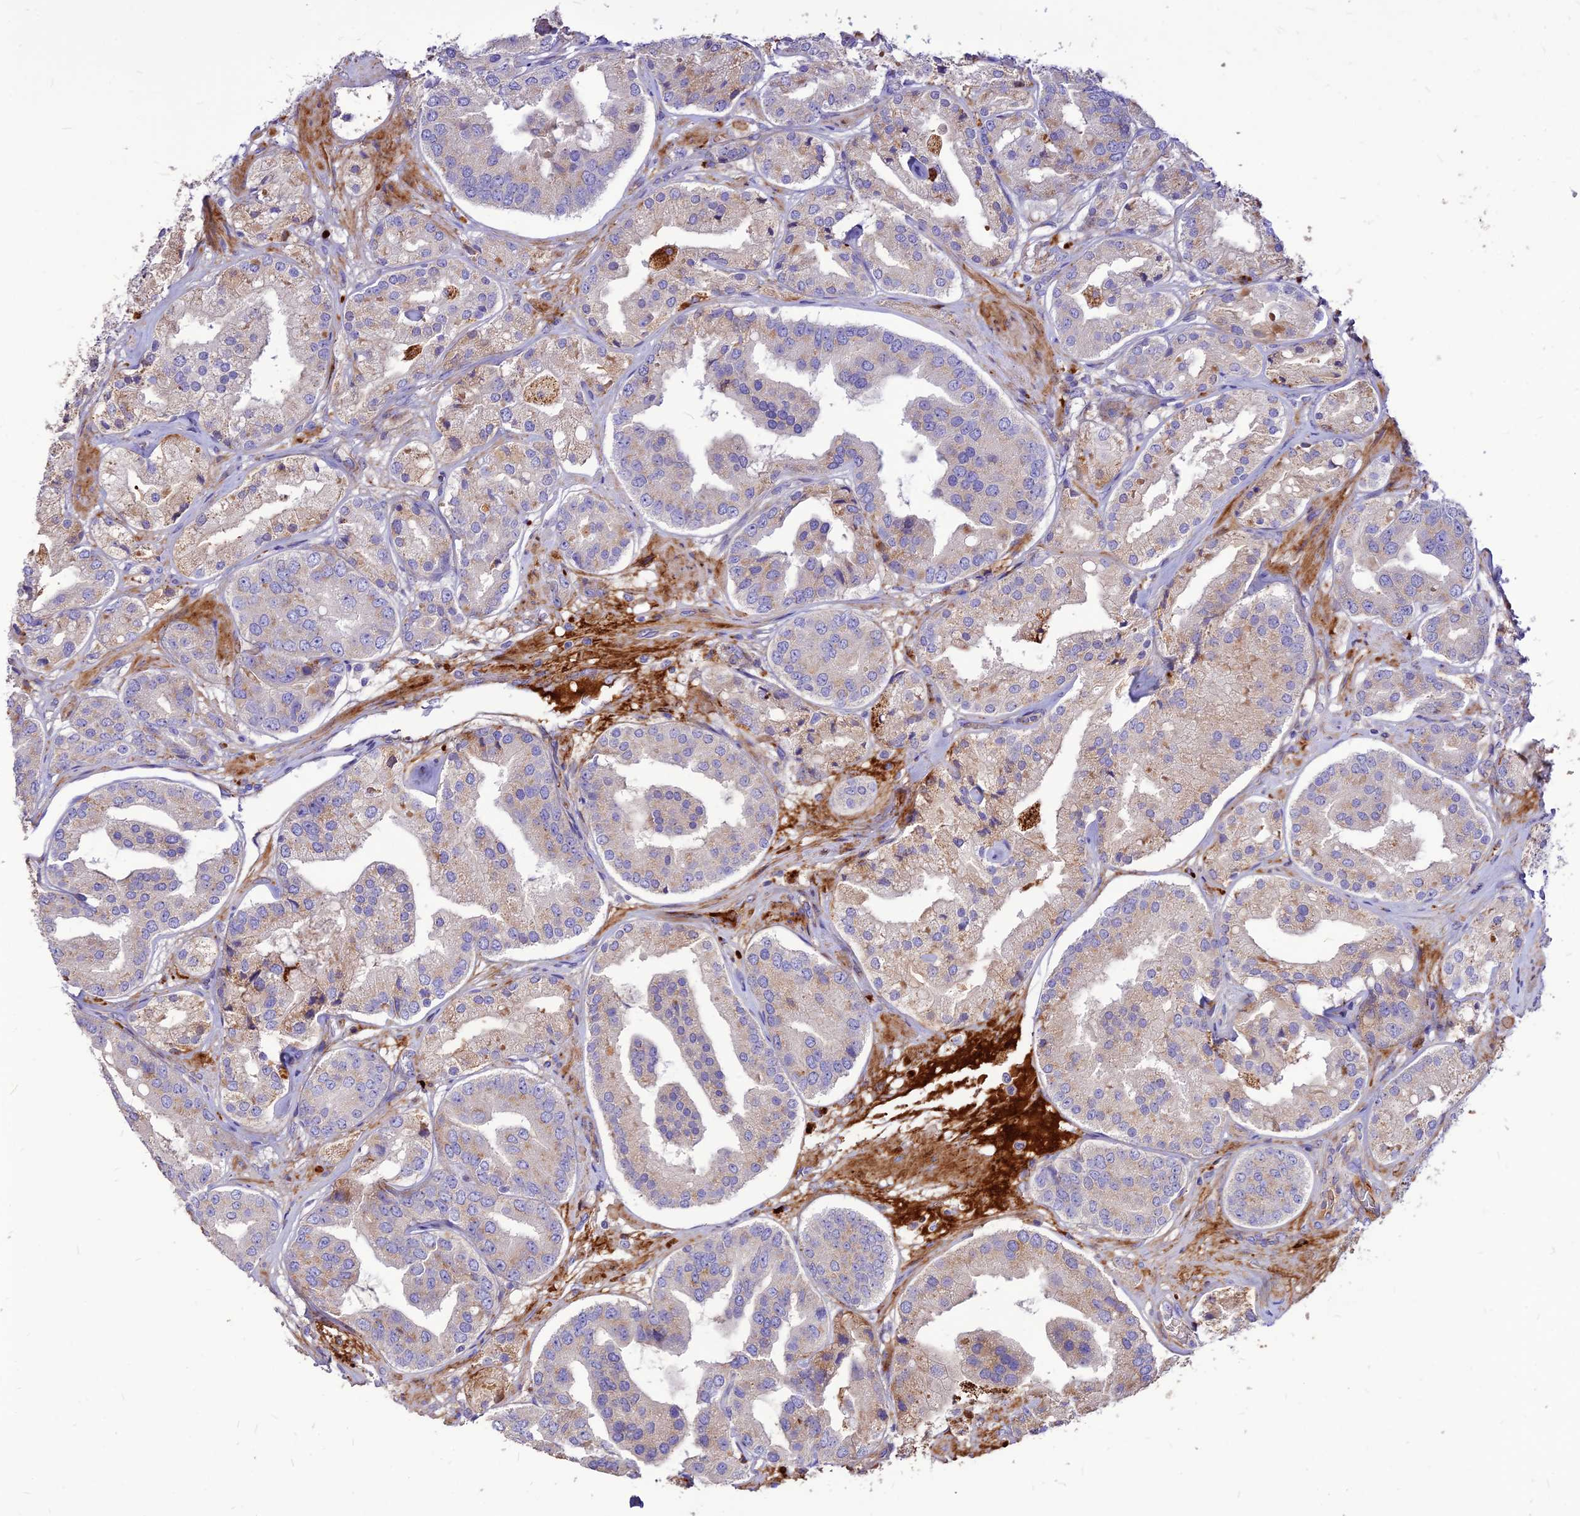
{"staining": {"intensity": "negative", "quantity": "none", "location": "none"}, "tissue": "prostate cancer", "cell_type": "Tumor cells", "image_type": "cancer", "snomed": [{"axis": "morphology", "description": "Adenocarcinoma, High grade"}, {"axis": "topography", "description": "Prostate"}], "caption": "Immunohistochemistry of human prostate cancer reveals no expression in tumor cells. (Brightfield microscopy of DAB (3,3'-diaminobenzidine) IHC at high magnification).", "gene": "RIMOC1", "patient": {"sex": "male", "age": 63}}